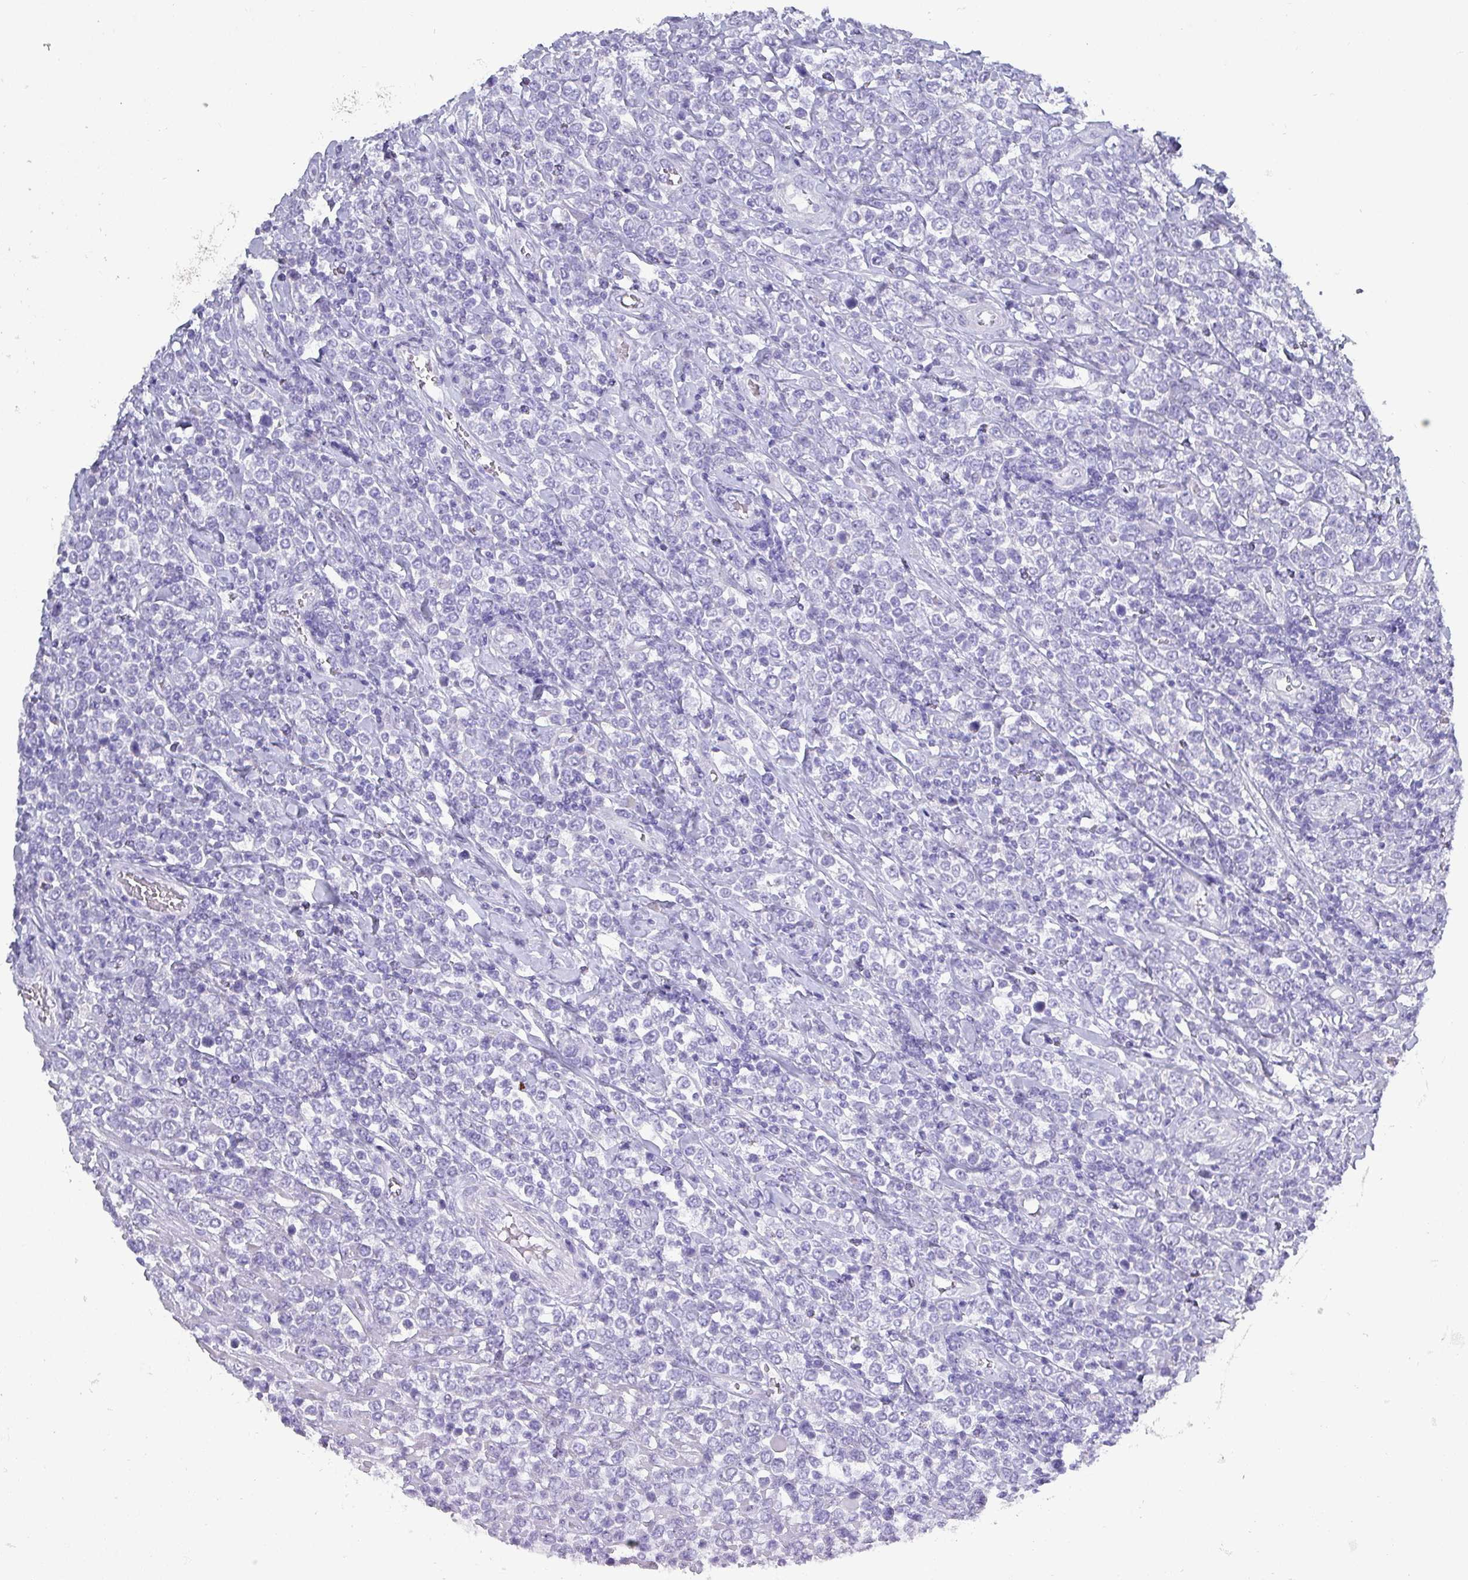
{"staining": {"intensity": "negative", "quantity": "none", "location": "none"}, "tissue": "lymphoma", "cell_type": "Tumor cells", "image_type": "cancer", "snomed": [{"axis": "morphology", "description": "Malignant lymphoma, non-Hodgkin's type, High grade"}, {"axis": "topography", "description": "Soft tissue"}], "caption": "This is an immunohistochemistry image of lymphoma. There is no positivity in tumor cells.", "gene": "INS-IGF2", "patient": {"sex": "female", "age": 56}}